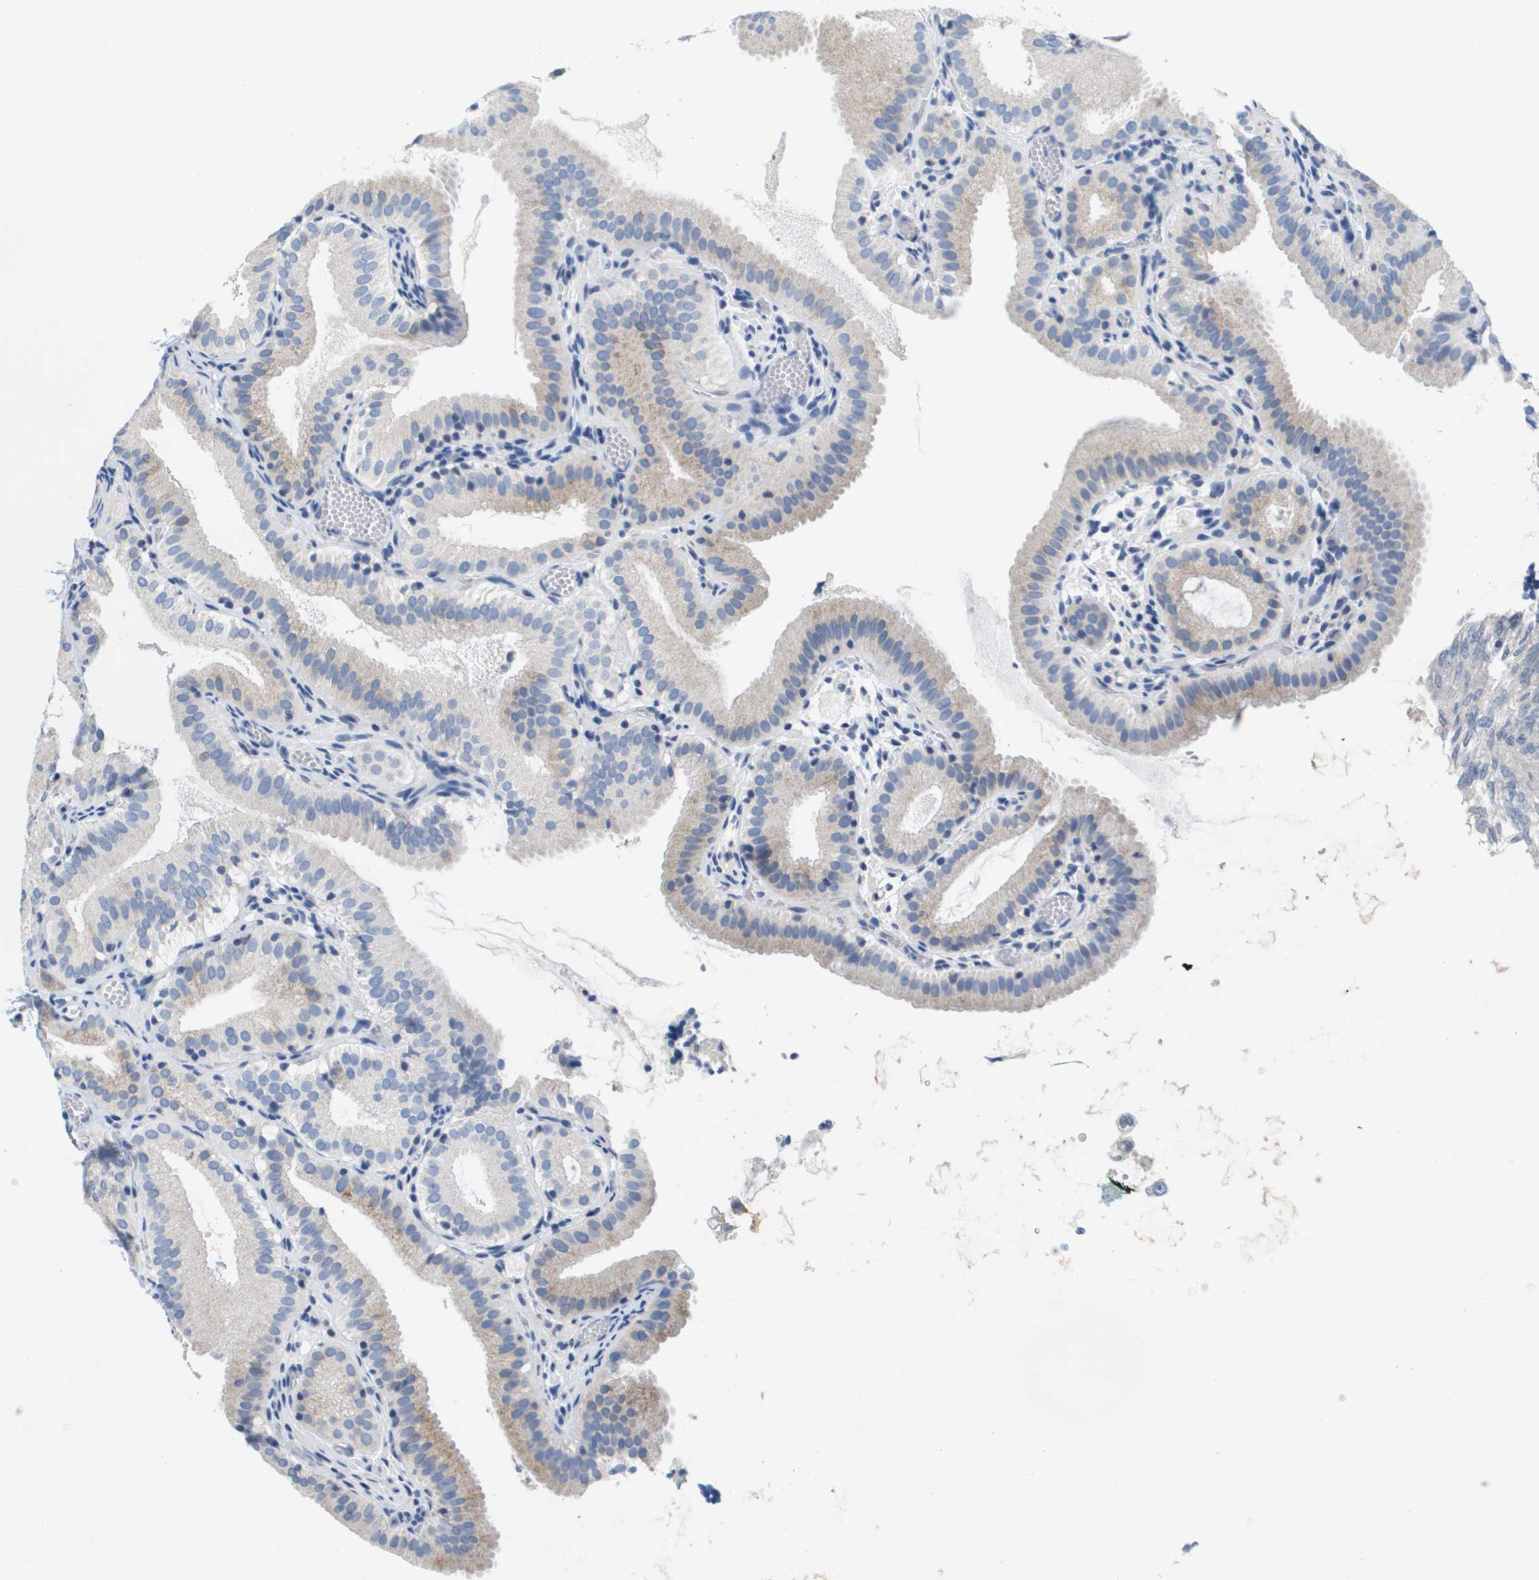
{"staining": {"intensity": "weak", "quantity": "25%-75%", "location": "cytoplasmic/membranous"}, "tissue": "gallbladder", "cell_type": "Glandular cells", "image_type": "normal", "snomed": [{"axis": "morphology", "description": "Normal tissue, NOS"}, {"axis": "topography", "description": "Gallbladder"}], "caption": "Immunohistochemical staining of unremarkable human gallbladder displays 25%-75% levels of weak cytoplasmic/membranous protein expression in approximately 25%-75% of glandular cells. The staining was performed using DAB (3,3'-diaminobenzidine), with brown indicating positive protein expression. Nuclei are stained blue with hematoxylin.", "gene": "CD3G", "patient": {"sex": "male", "age": 54}}